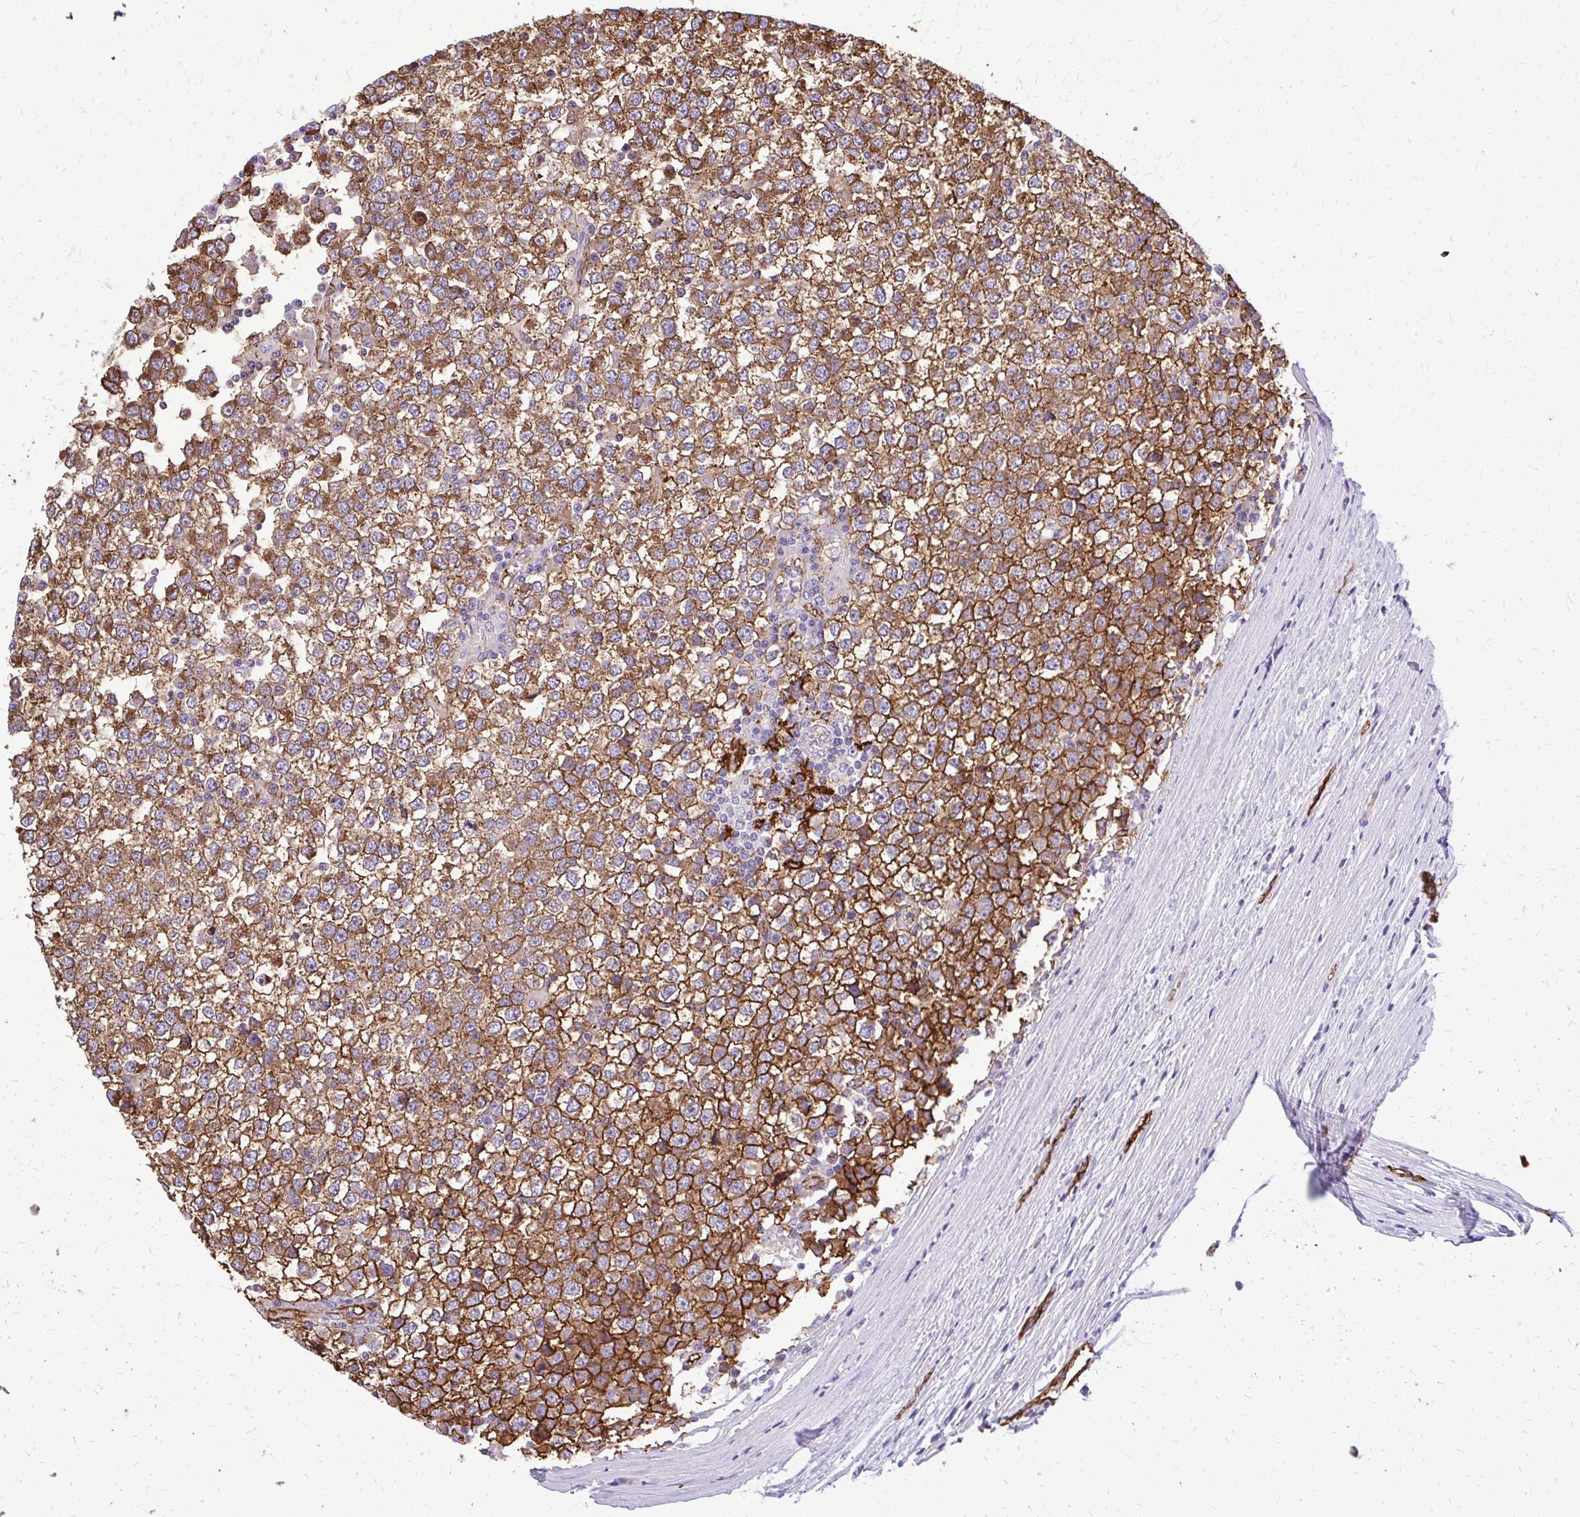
{"staining": {"intensity": "moderate", "quantity": ">75%", "location": "cytoplasmic/membranous"}, "tissue": "testis cancer", "cell_type": "Tumor cells", "image_type": "cancer", "snomed": [{"axis": "morphology", "description": "Seminoma, NOS"}, {"axis": "topography", "description": "Testis"}], "caption": "Seminoma (testis) tissue exhibits moderate cytoplasmic/membranous expression in approximately >75% of tumor cells, visualized by immunohistochemistry. (Brightfield microscopy of DAB IHC at high magnification).", "gene": "MARCKSL1", "patient": {"sex": "male", "age": 65}}